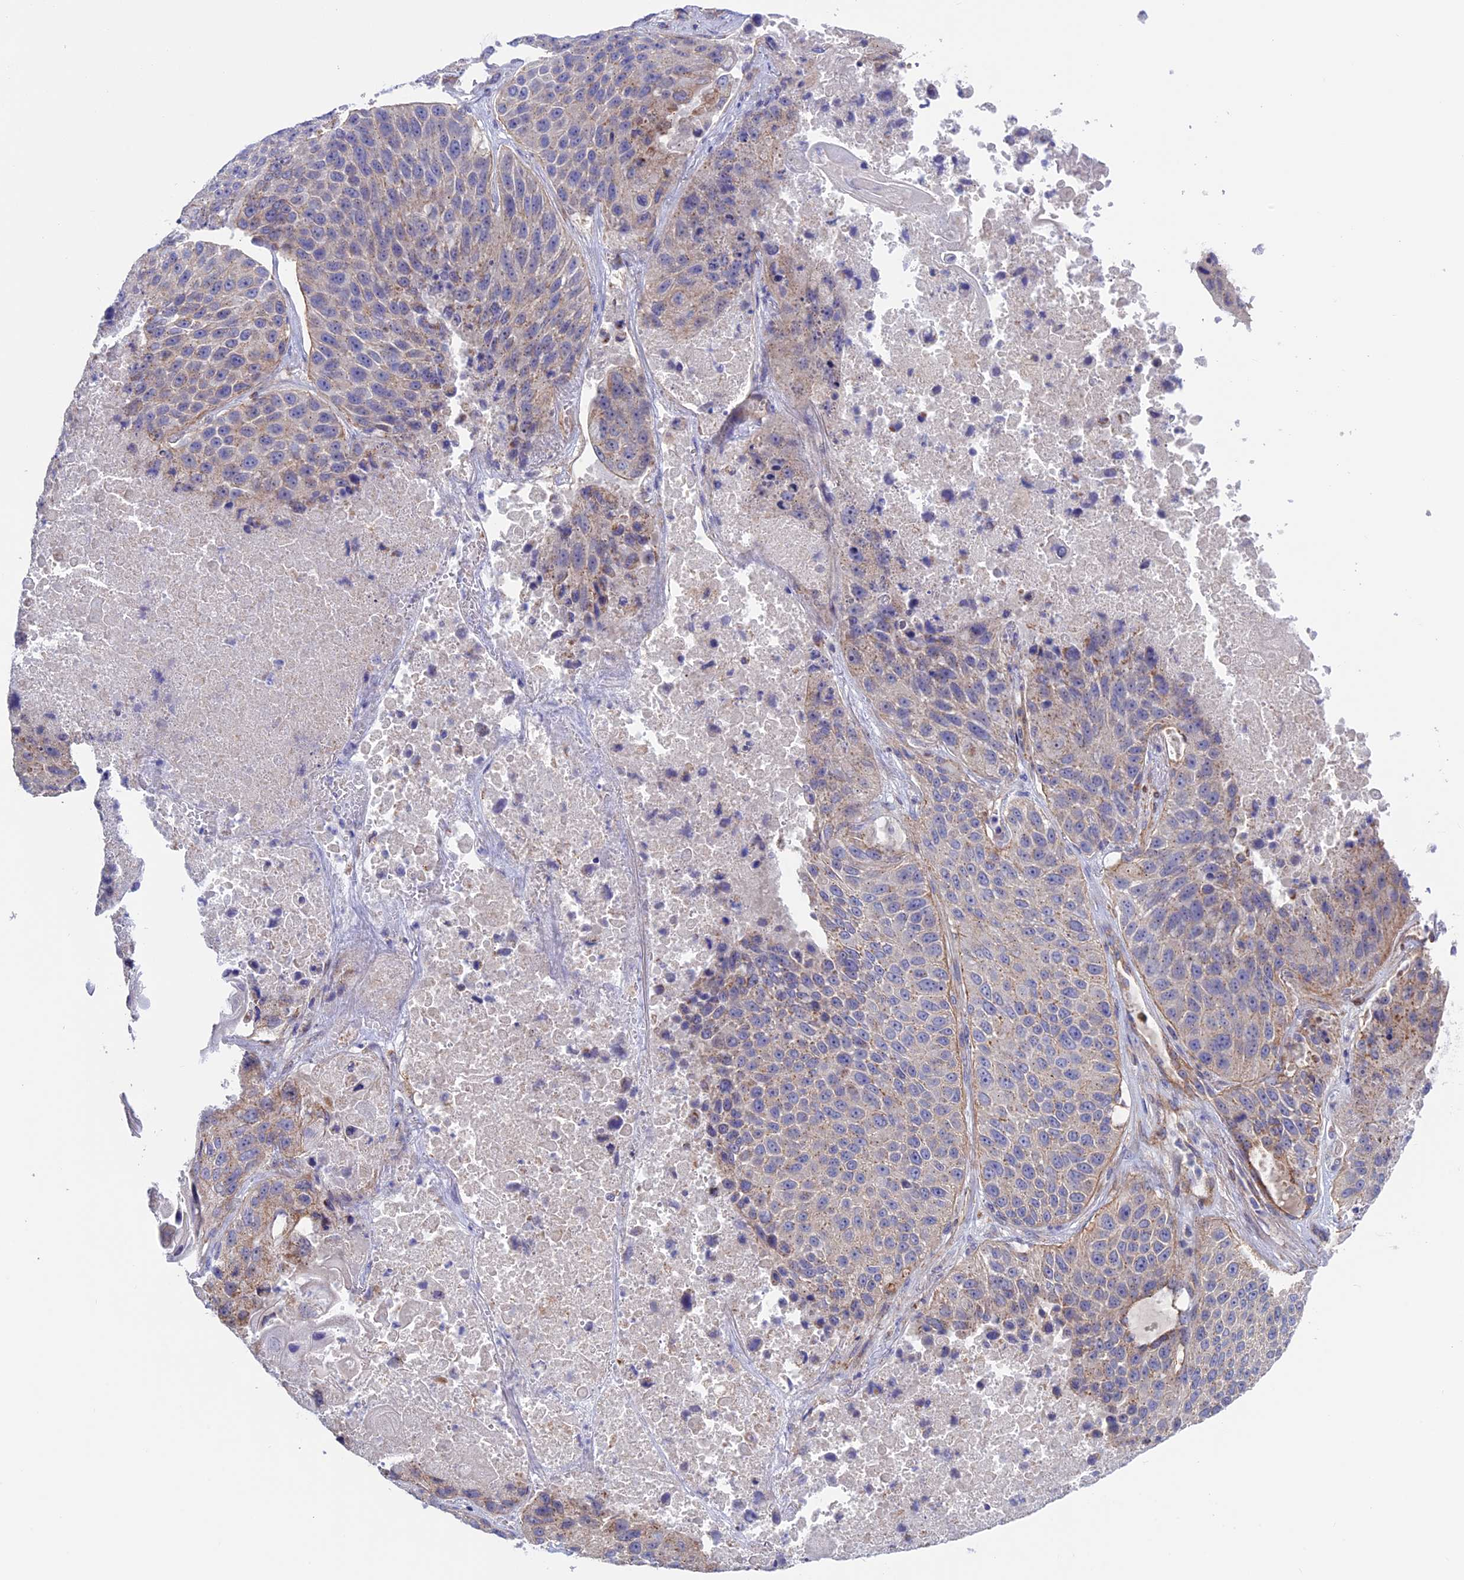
{"staining": {"intensity": "weak", "quantity": "<25%", "location": "cytoplasmic/membranous"}, "tissue": "lung cancer", "cell_type": "Tumor cells", "image_type": "cancer", "snomed": [{"axis": "morphology", "description": "Squamous cell carcinoma, NOS"}, {"axis": "topography", "description": "Lung"}], "caption": "Tumor cells are negative for protein expression in human squamous cell carcinoma (lung). (DAB immunohistochemistry (IHC), high magnification).", "gene": "ETFDH", "patient": {"sex": "male", "age": 61}}